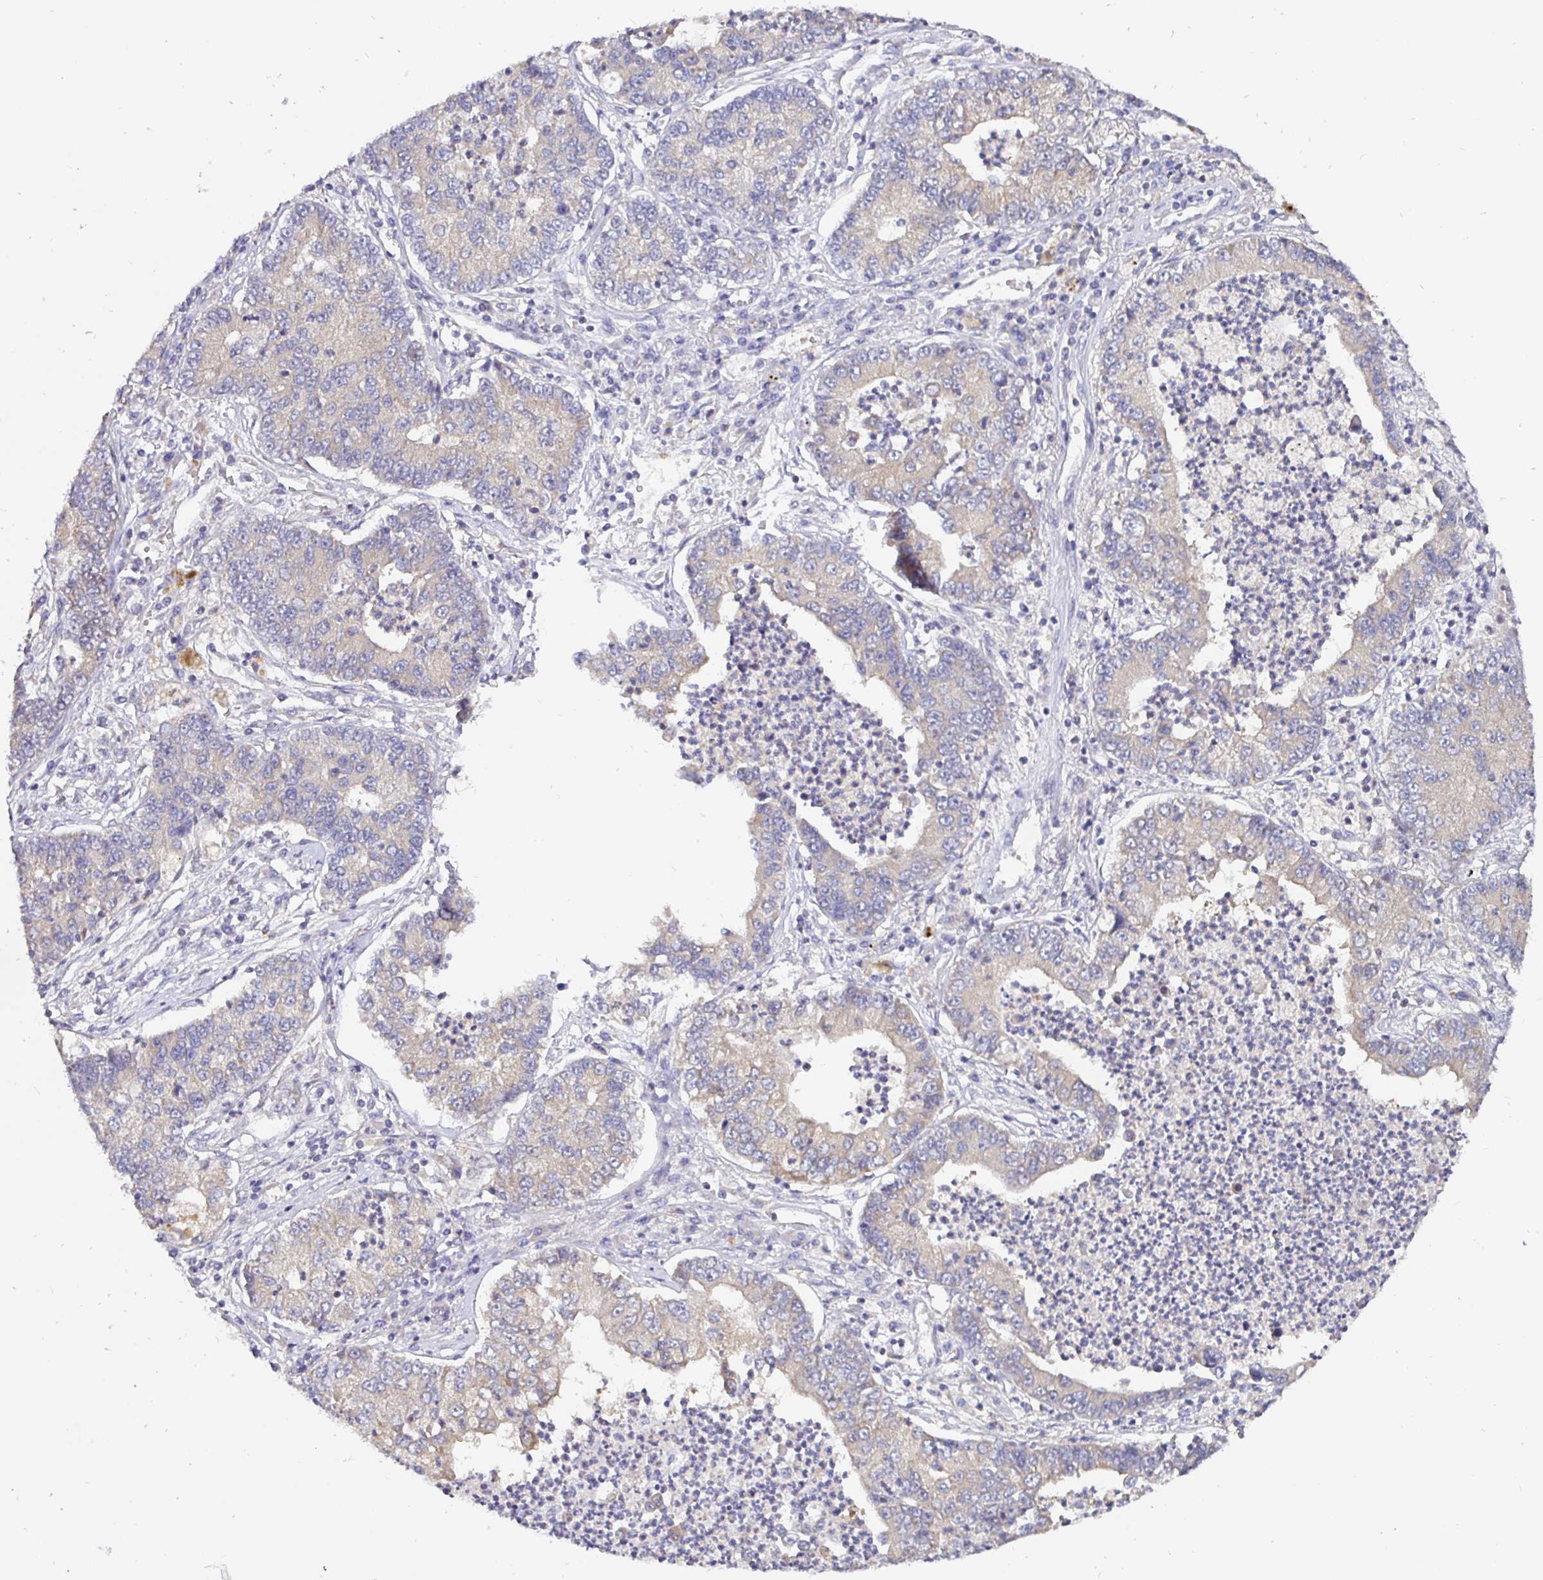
{"staining": {"intensity": "weak", "quantity": "<25%", "location": "cytoplasmic/membranous"}, "tissue": "lung cancer", "cell_type": "Tumor cells", "image_type": "cancer", "snomed": [{"axis": "morphology", "description": "Adenocarcinoma, NOS"}, {"axis": "topography", "description": "Lung"}], "caption": "This is an immunohistochemistry micrograph of lung cancer (adenocarcinoma). There is no expression in tumor cells.", "gene": "KIF21A", "patient": {"sex": "female", "age": 57}}